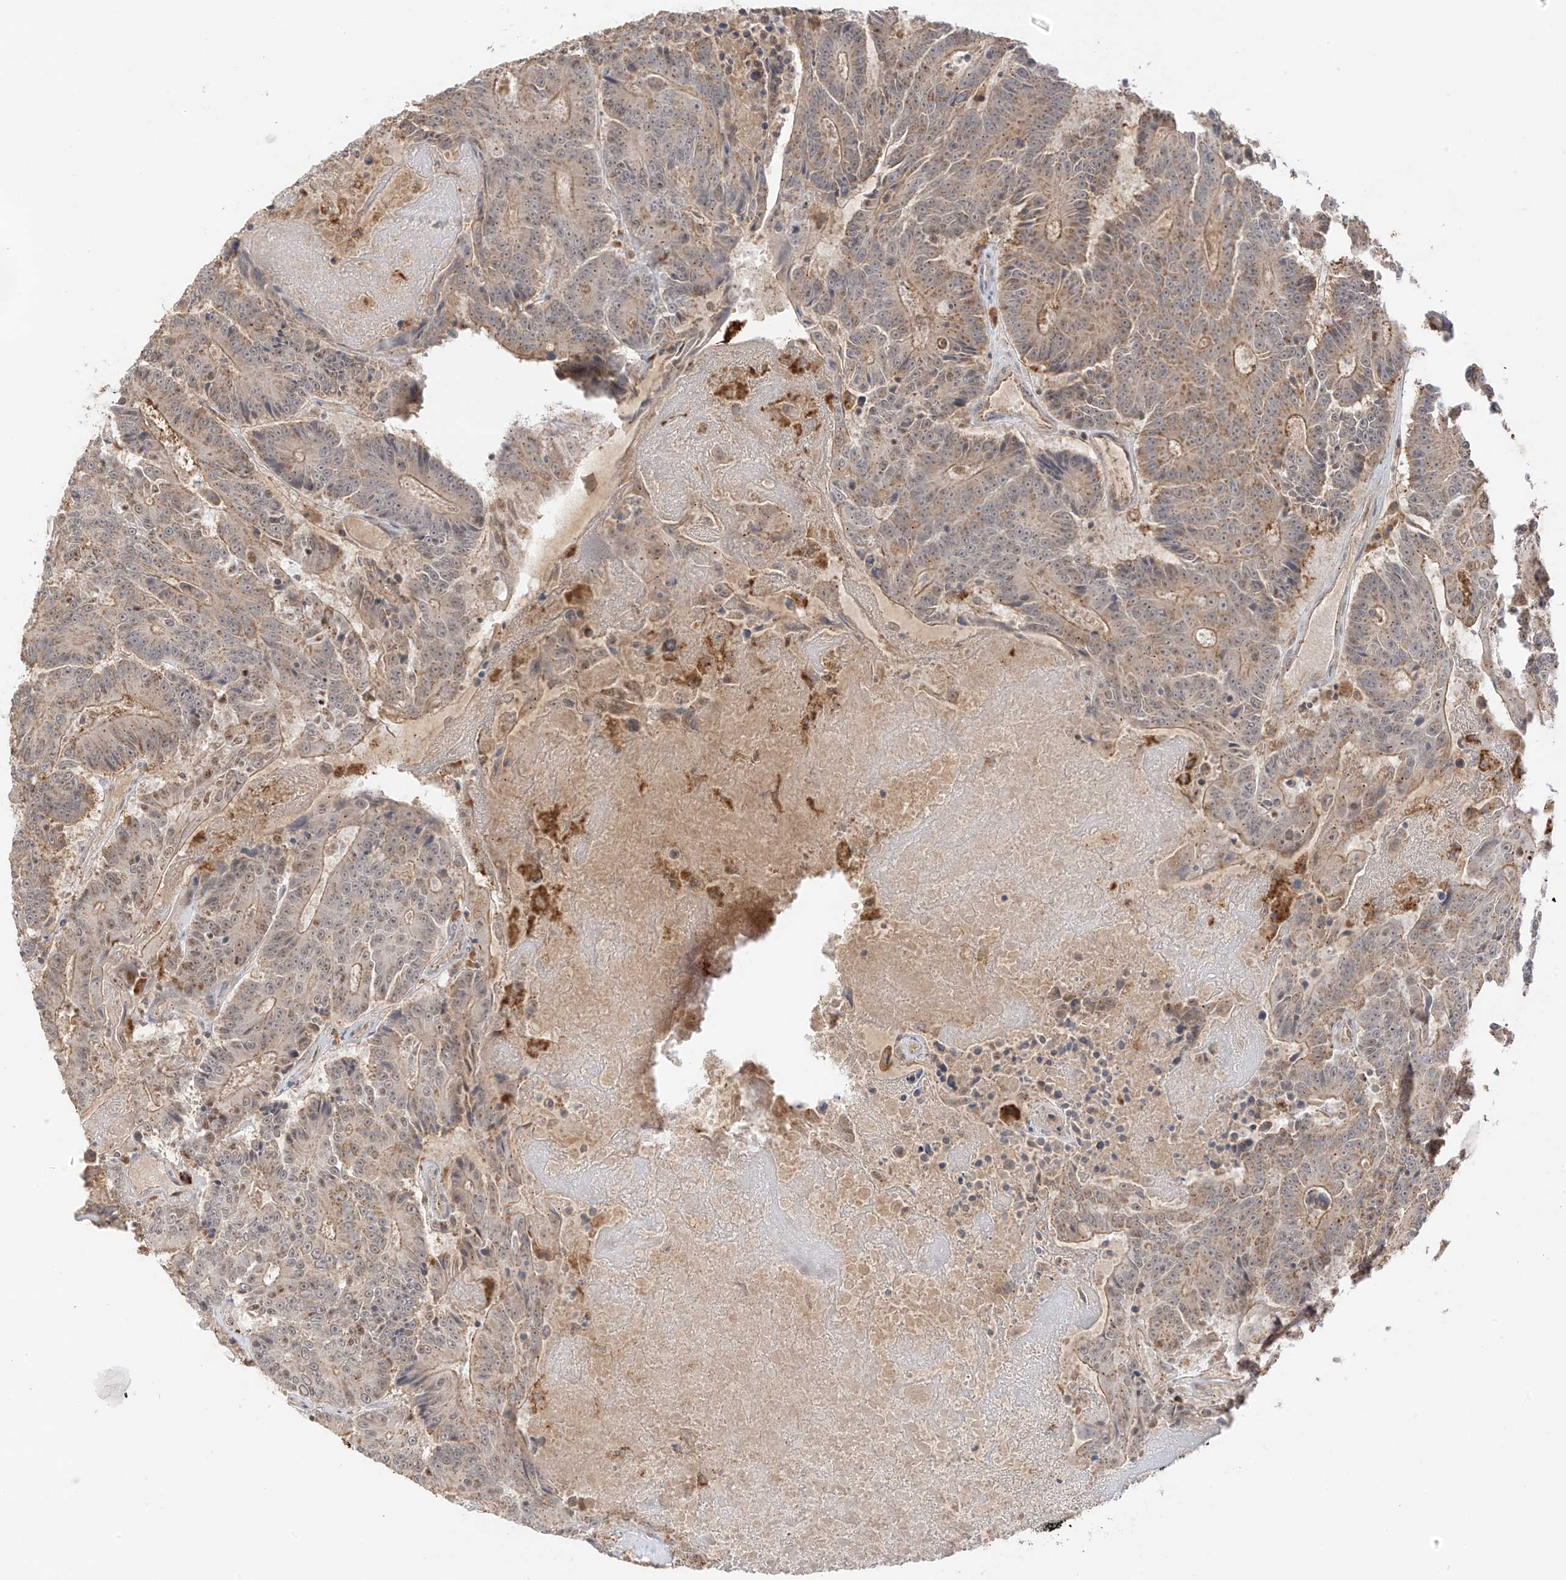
{"staining": {"intensity": "moderate", "quantity": "25%-75%", "location": "cytoplasmic/membranous,nuclear"}, "tissue": "colorectal cancer", "cell_type": "Tumor cells", "image_type": "cancer", "snomed": [{"axis": "morphology", "description": "Adenocarcinoma, NOS"}, {"axis": "topography", "description": "Colon"}], "caption": "DAB immunohistochemical staining of human colorectal cancer (adenocarcinoma) displays moderate cytoplasmic/membranous and nuclear protein staining in approximately 25%-75% of tumor cells. The staining is performed using DAB (3,3'-diaminobenzidine) brown chromogen to label protein expression. The nuclei are counter-stained blue using hematoxylin.", "gene": "N4BP3", "patient": {"sex": "male", "age": 83}}